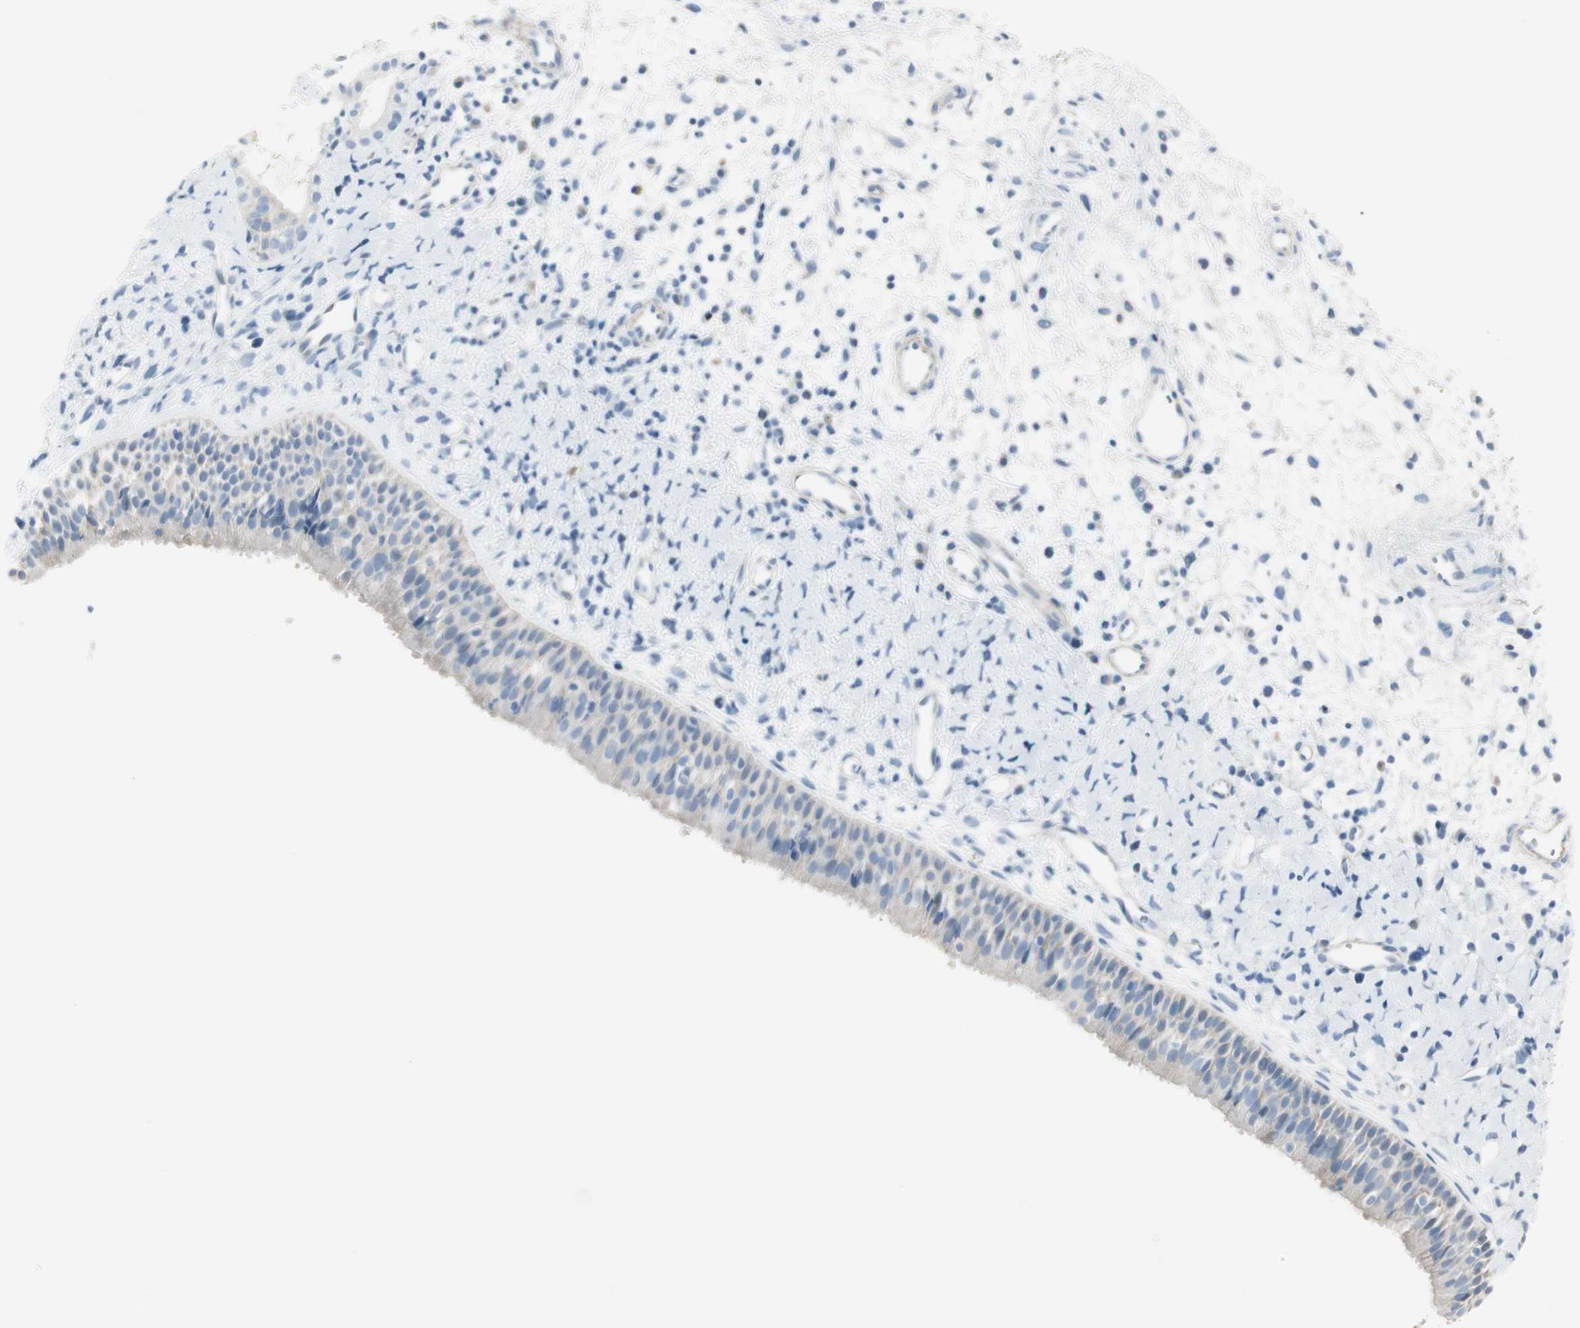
{"staining": {"intensity": "negative", "quantity": "none", "location": "none"}, "tissue": "nasopharynx", "cell_type": "Respiratory epithelial cells", "image_type": "normal", "snomed": [{"axis": "morphology", "description": "Normal tissue, NOS"}, {"axis": "topography", "description": "Nasopharynx"}], "caption": "Immunohistochemistry (IHC) of benign nasopharynx shows no staining in respiratory epithelial cells. (DAB immunohistochemistry (IHC) visualized using brightfield microscopy, high magnification).", "gene": "CDHR5", "patient": {"sex": "male", "age": 22}}